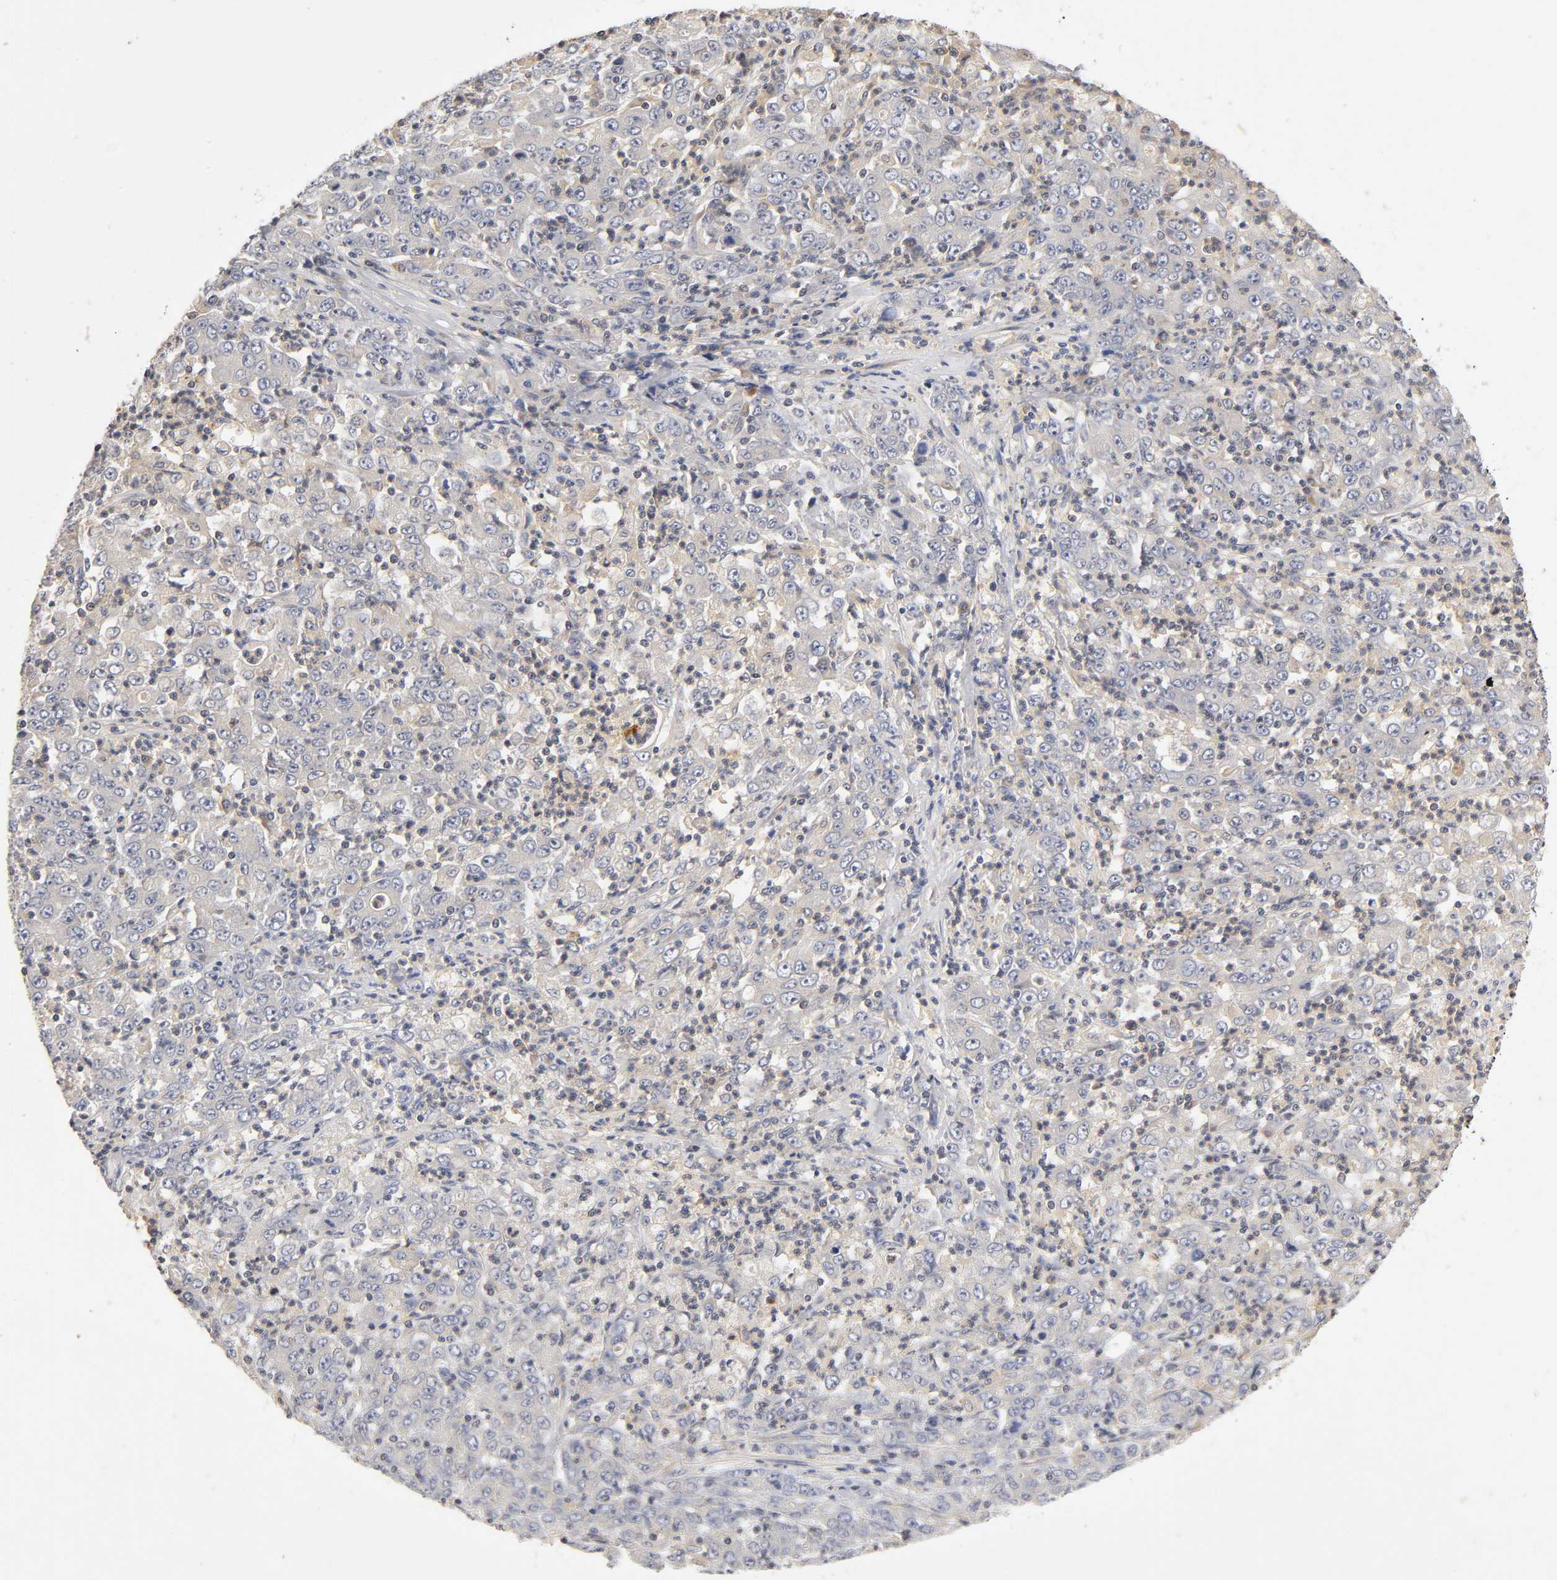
{"staining": {"intensity": "negative", "quantity": "none", "location": "none"}, "tissue": "stomach cancer", "cell_type": "Tumor cells", "image_type": "cancer", "snomed": [{"axis": "morphology", "description": "Adenocarcinoma, NOS"}, {"axis": "topography", "description": "Stomach, lower"}], "caption": "An image of human stomach adenocarcinoma is negative for staining in tumor cells.", "gene": "RHOA", "patient": {"sex": "female", "age": 71}}